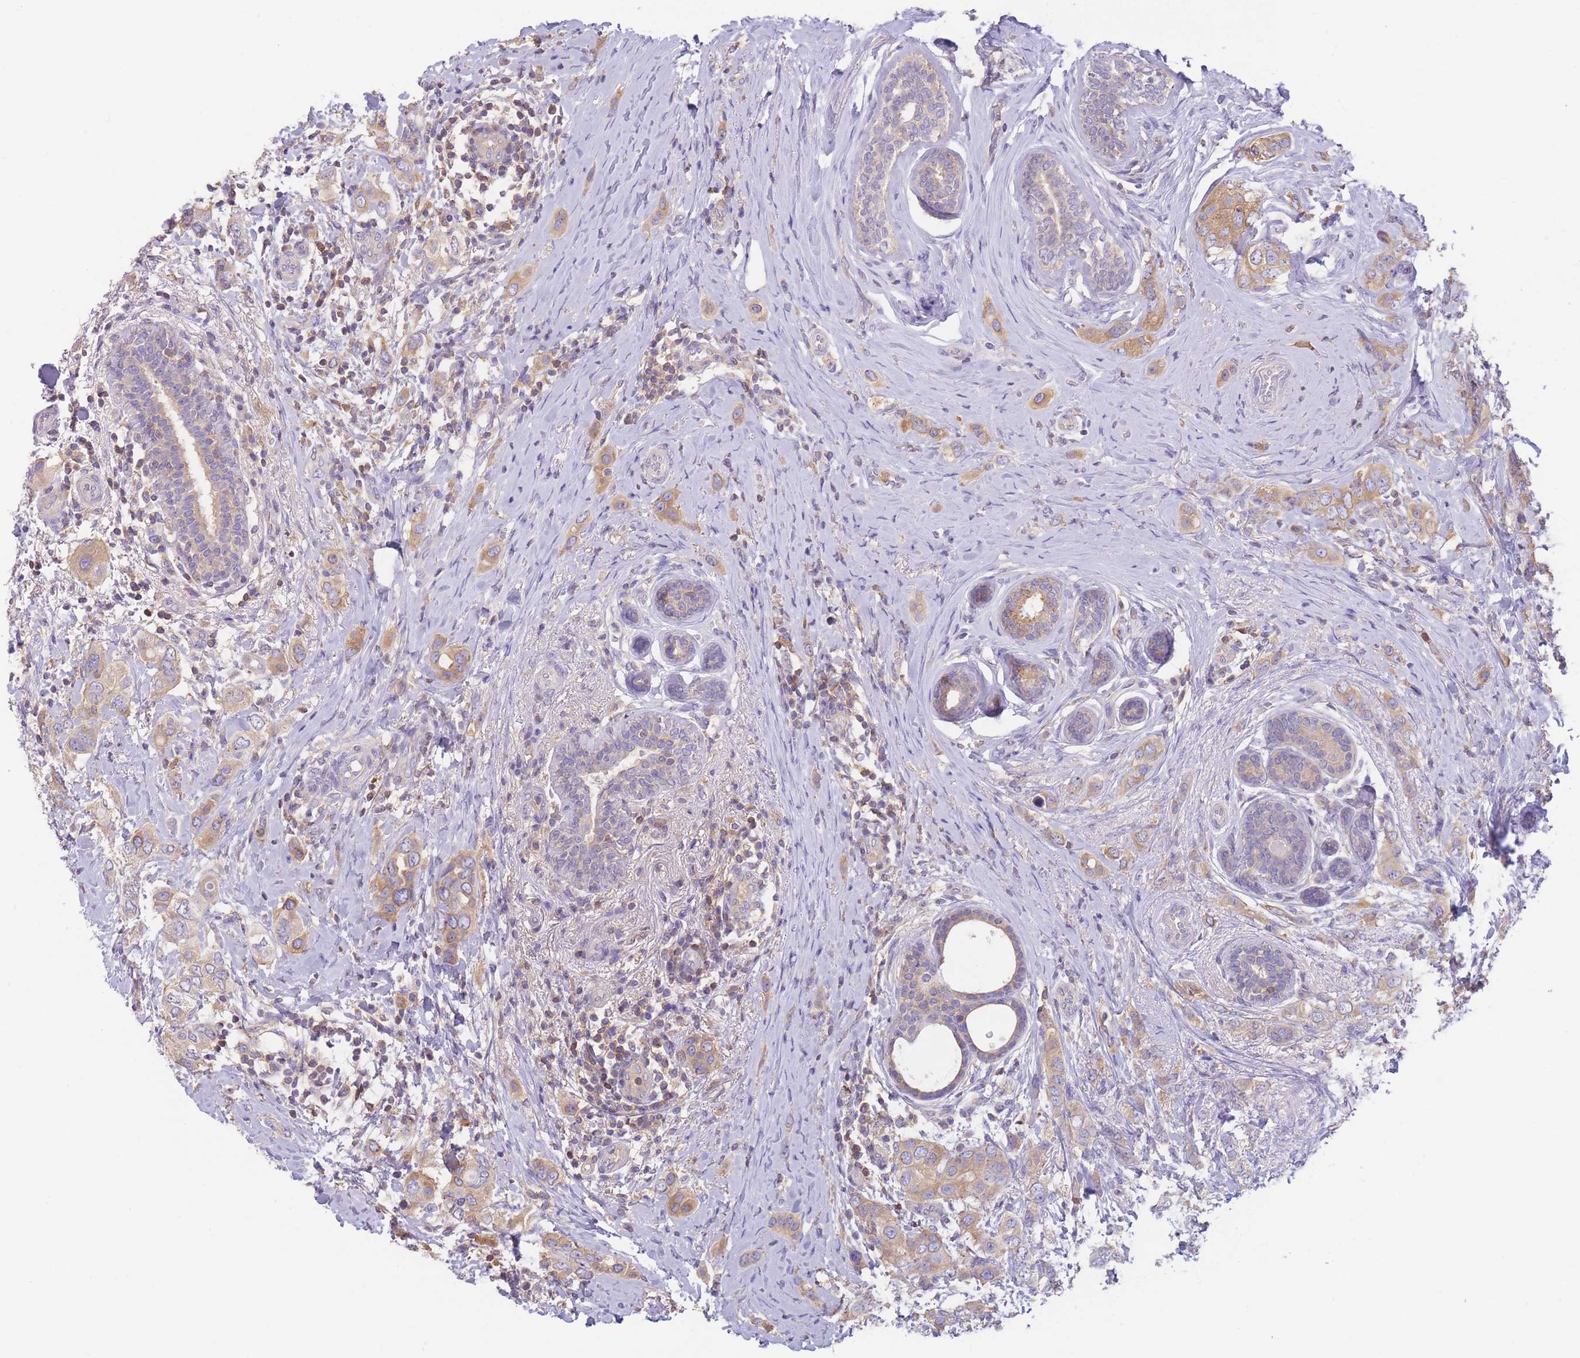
{"staining": {"intensity": "moderate", "quantity": ">75%", "location": "cytoplasmic/membranous"}, "tissue": "breast cancer", "cell_type": "Tumor cells", "image_type": "cancer", "snomed": [{"axis": "morphology", "description": "Lobular carcinoma"}, {"axis": "topography", "description": "Breast"}], "caption": "Protein analysis of breast cancer tissue displays moderate cytoplasmic/membranous staining in about >75% of tumor cells. Nuclei are stained in blue.", "gene": "ST3GAL4", "patient": {"sex": "female", "age": 51}}